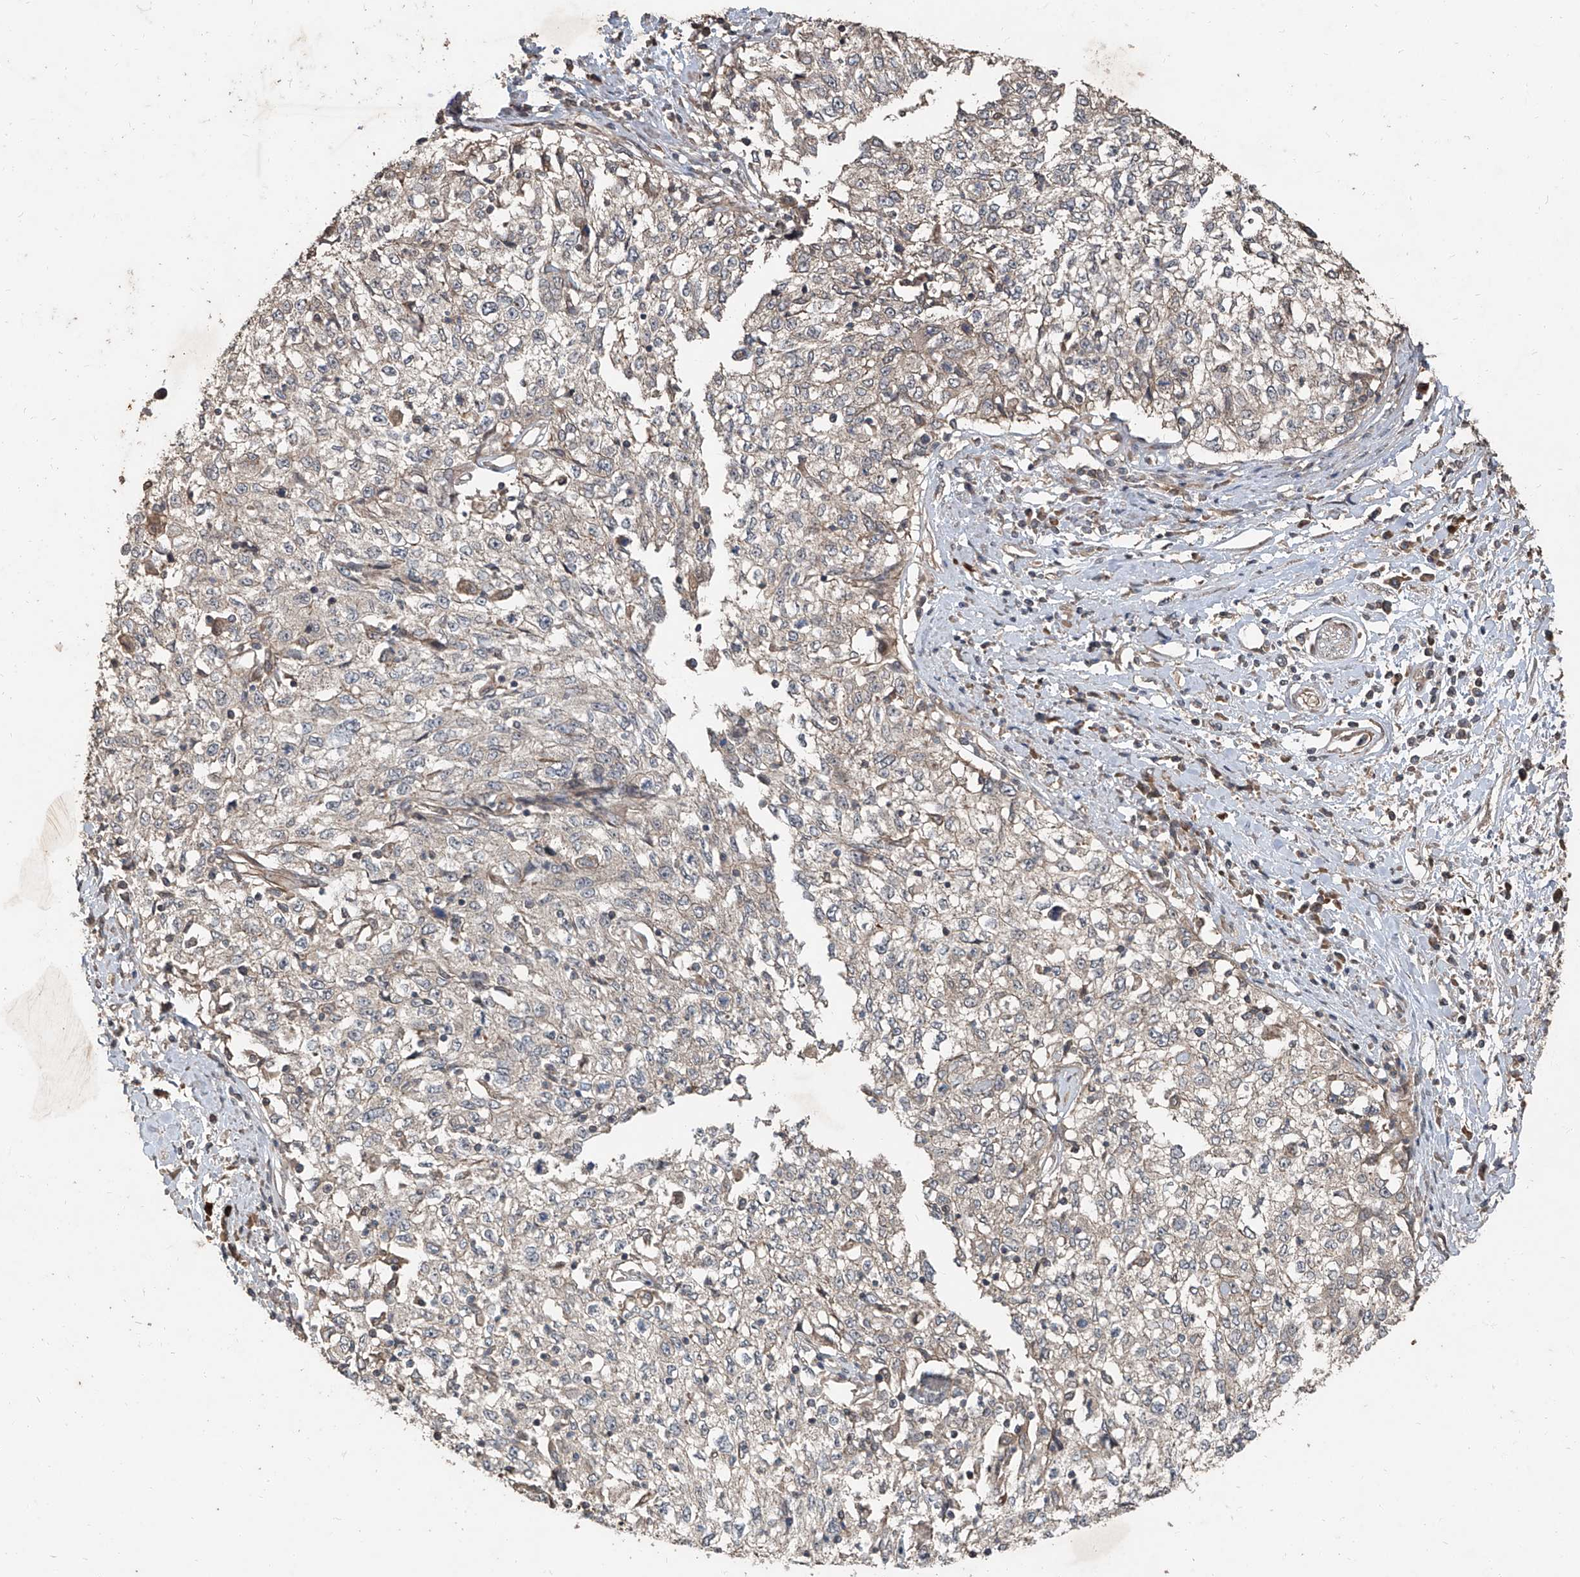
{"staining": {"intensity": "negative", "quantity": "none", "location": "none"}, "tissue": "cervical cancer", "cell_type": "Tumor cells", "image_type": "cancer", "snomed": [{"axis": "morphology", "description": "Squamous cell carcinoma, NOS"}, {"axis": "topography", "description": "Cervix"}], "caption": "IHC of cervical cancer demonstrates no positivity in tumor cells.", "gene": "CCN1", "patient": {"sex": "female", "age": 57}}